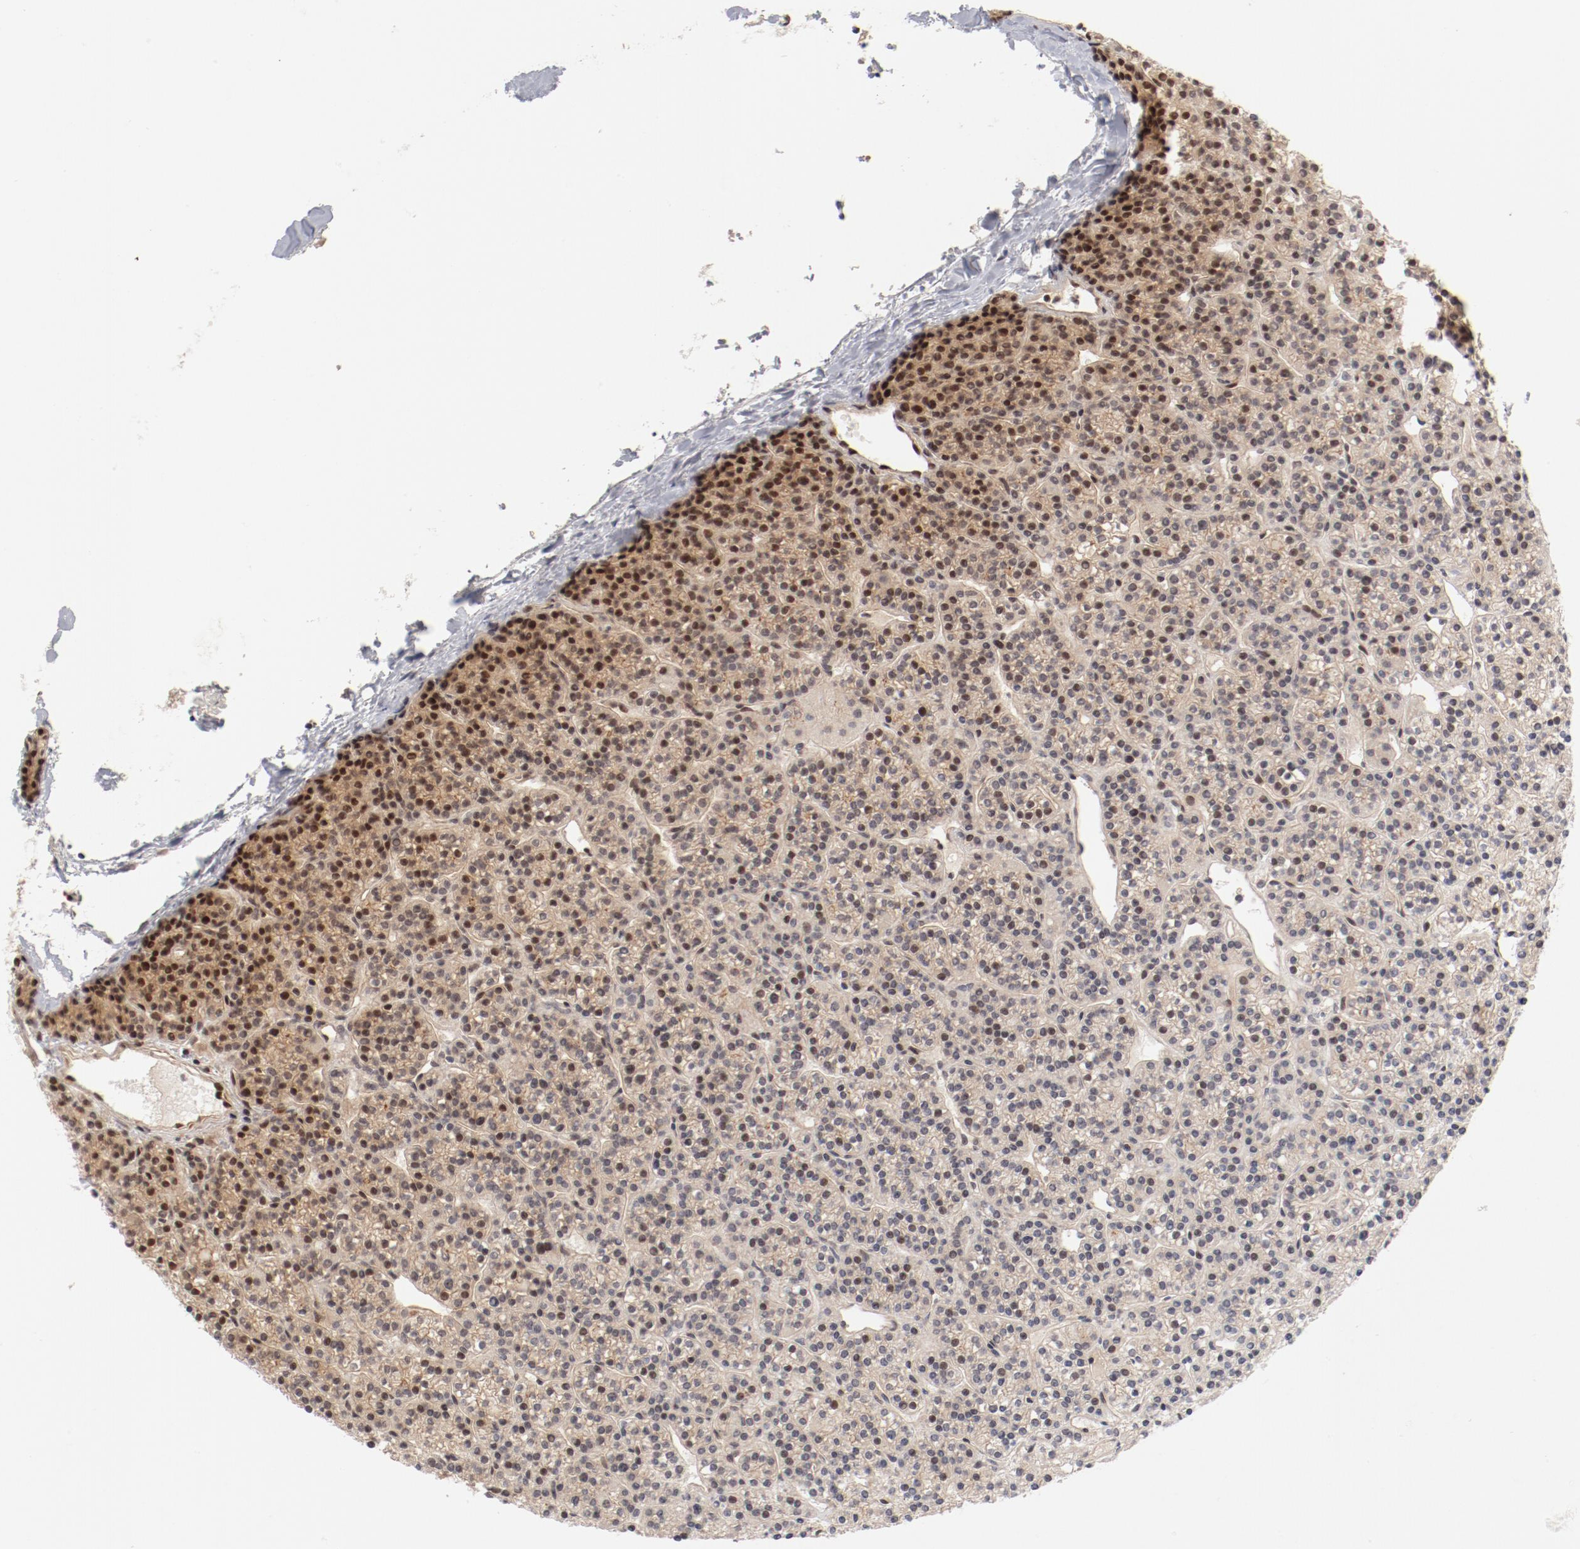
{"staining": {"intensity": "moderate", "quantity": ">75%", "location": "cytoplasmic/membranous,nuclear"}, "tissue": "parathyroid gland", "cell_type": "Glandular cells", "image_type": "normal", "snomed": [{"axis": "morphology", "description": "Normal tissue, NOS"}, {"axis": "topography", "description": "Parathyroid gland"}], "caption": "Glandular cells show medium levels of moderate cytoplasmic/membranous,nuclear staining in approximately >75% of cells in benign parathyroid gland.", "gene": "ZNF267", "patient": {"sex": "female", "age": 50}}